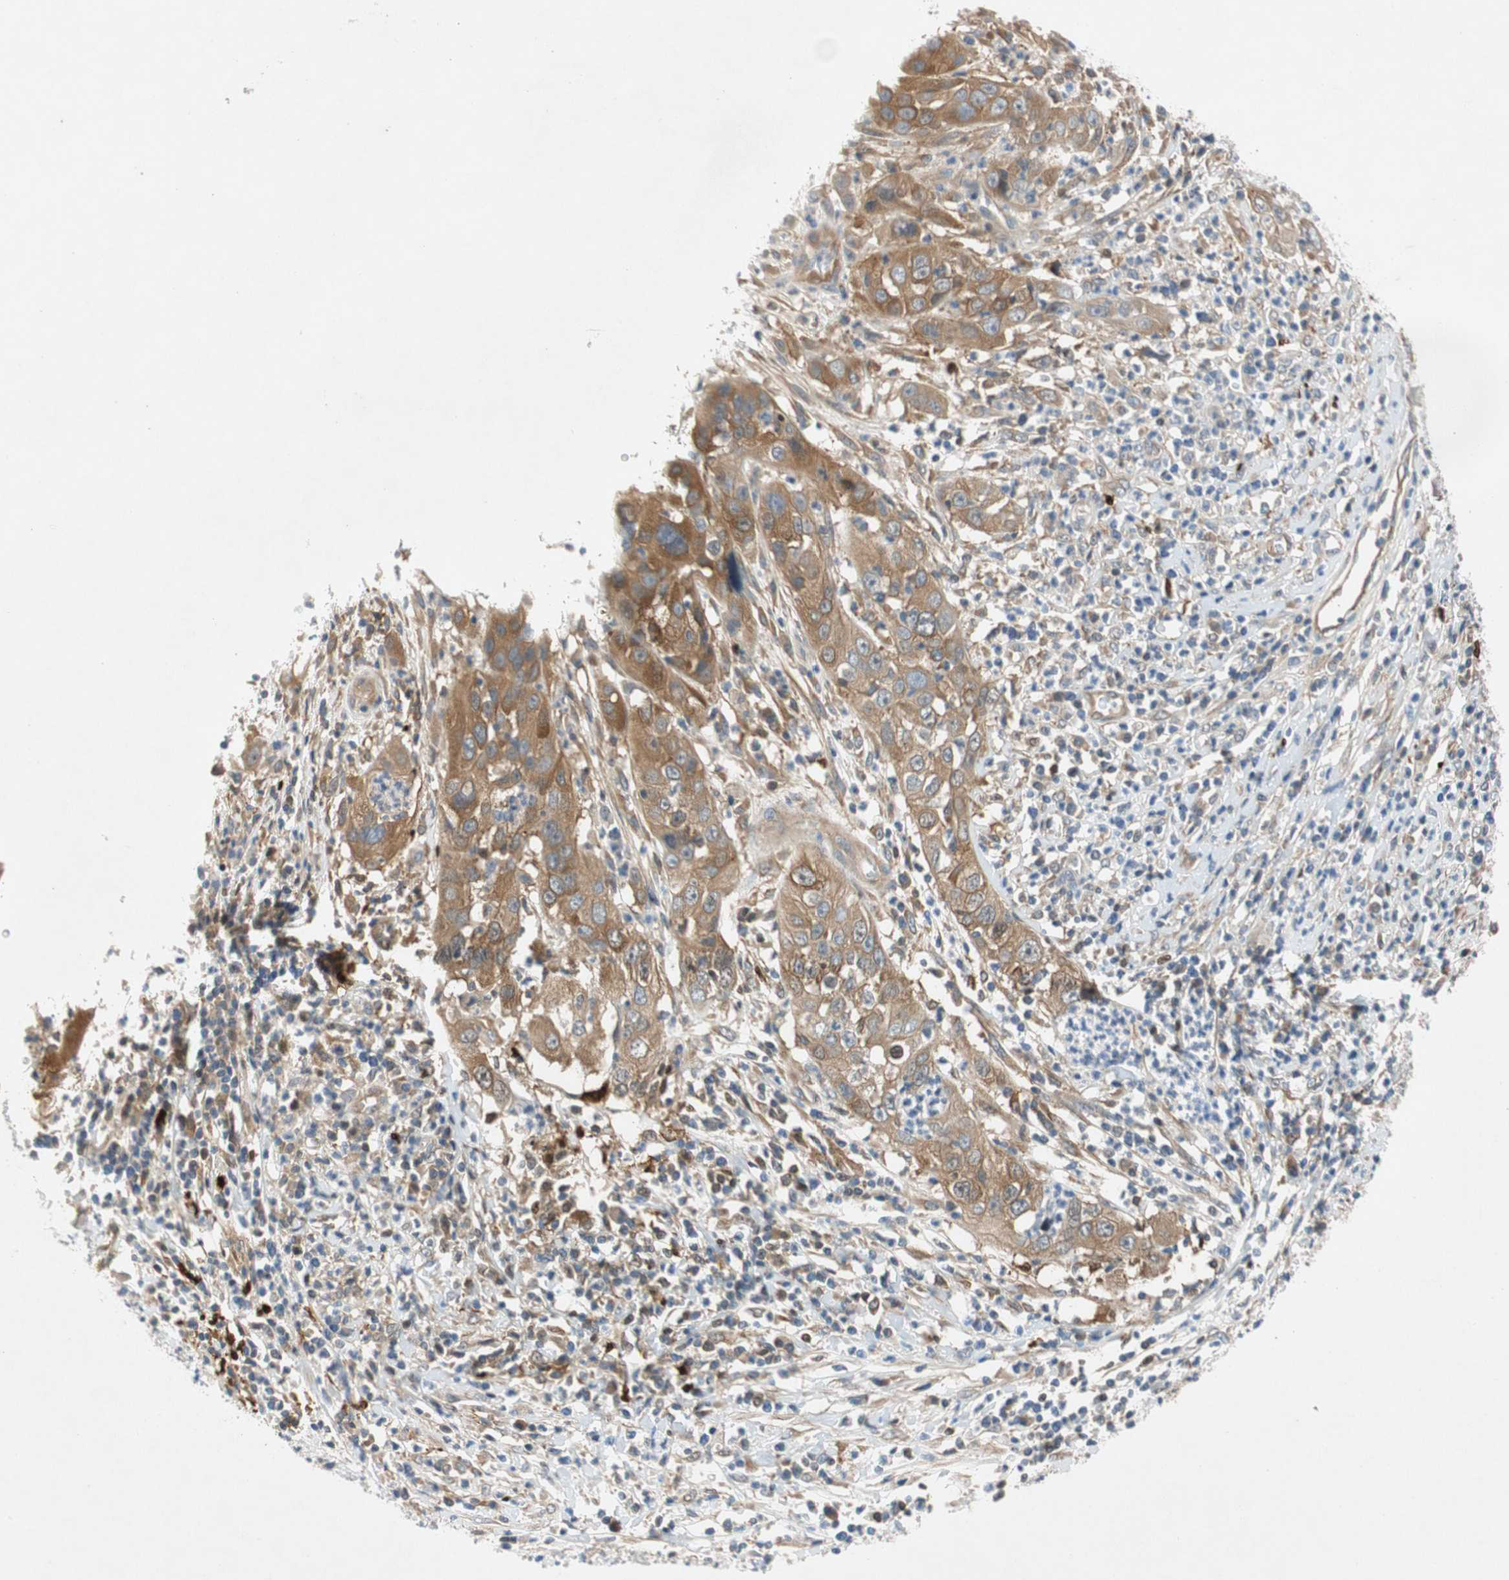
{"staining": {"intensity": "moderate", "quantity": ">75%", "location": "cytoplasmic/membranous"}, "tissue": "cervical cancer", "cell_type": "Tumor cells", "image_type": "cancer", "snomed": [{"axis": "morphology", "description": "Squamous cell carcinoma, NOS"}, {"axis": "topography", "description": "Cervix"}], "caption": "High-magnification brightfield microscopy of cervical cancer stained with DAB (3,3'-diaminobenzidine) (brown) and counterstained with hematoxylin (blue). tumor cells exhibit moderate cytoplasmic/membranous expression is seen in approximately>75% of cells.", "gene": "RELB", "patient": {"sex": "female", "age": 32}}